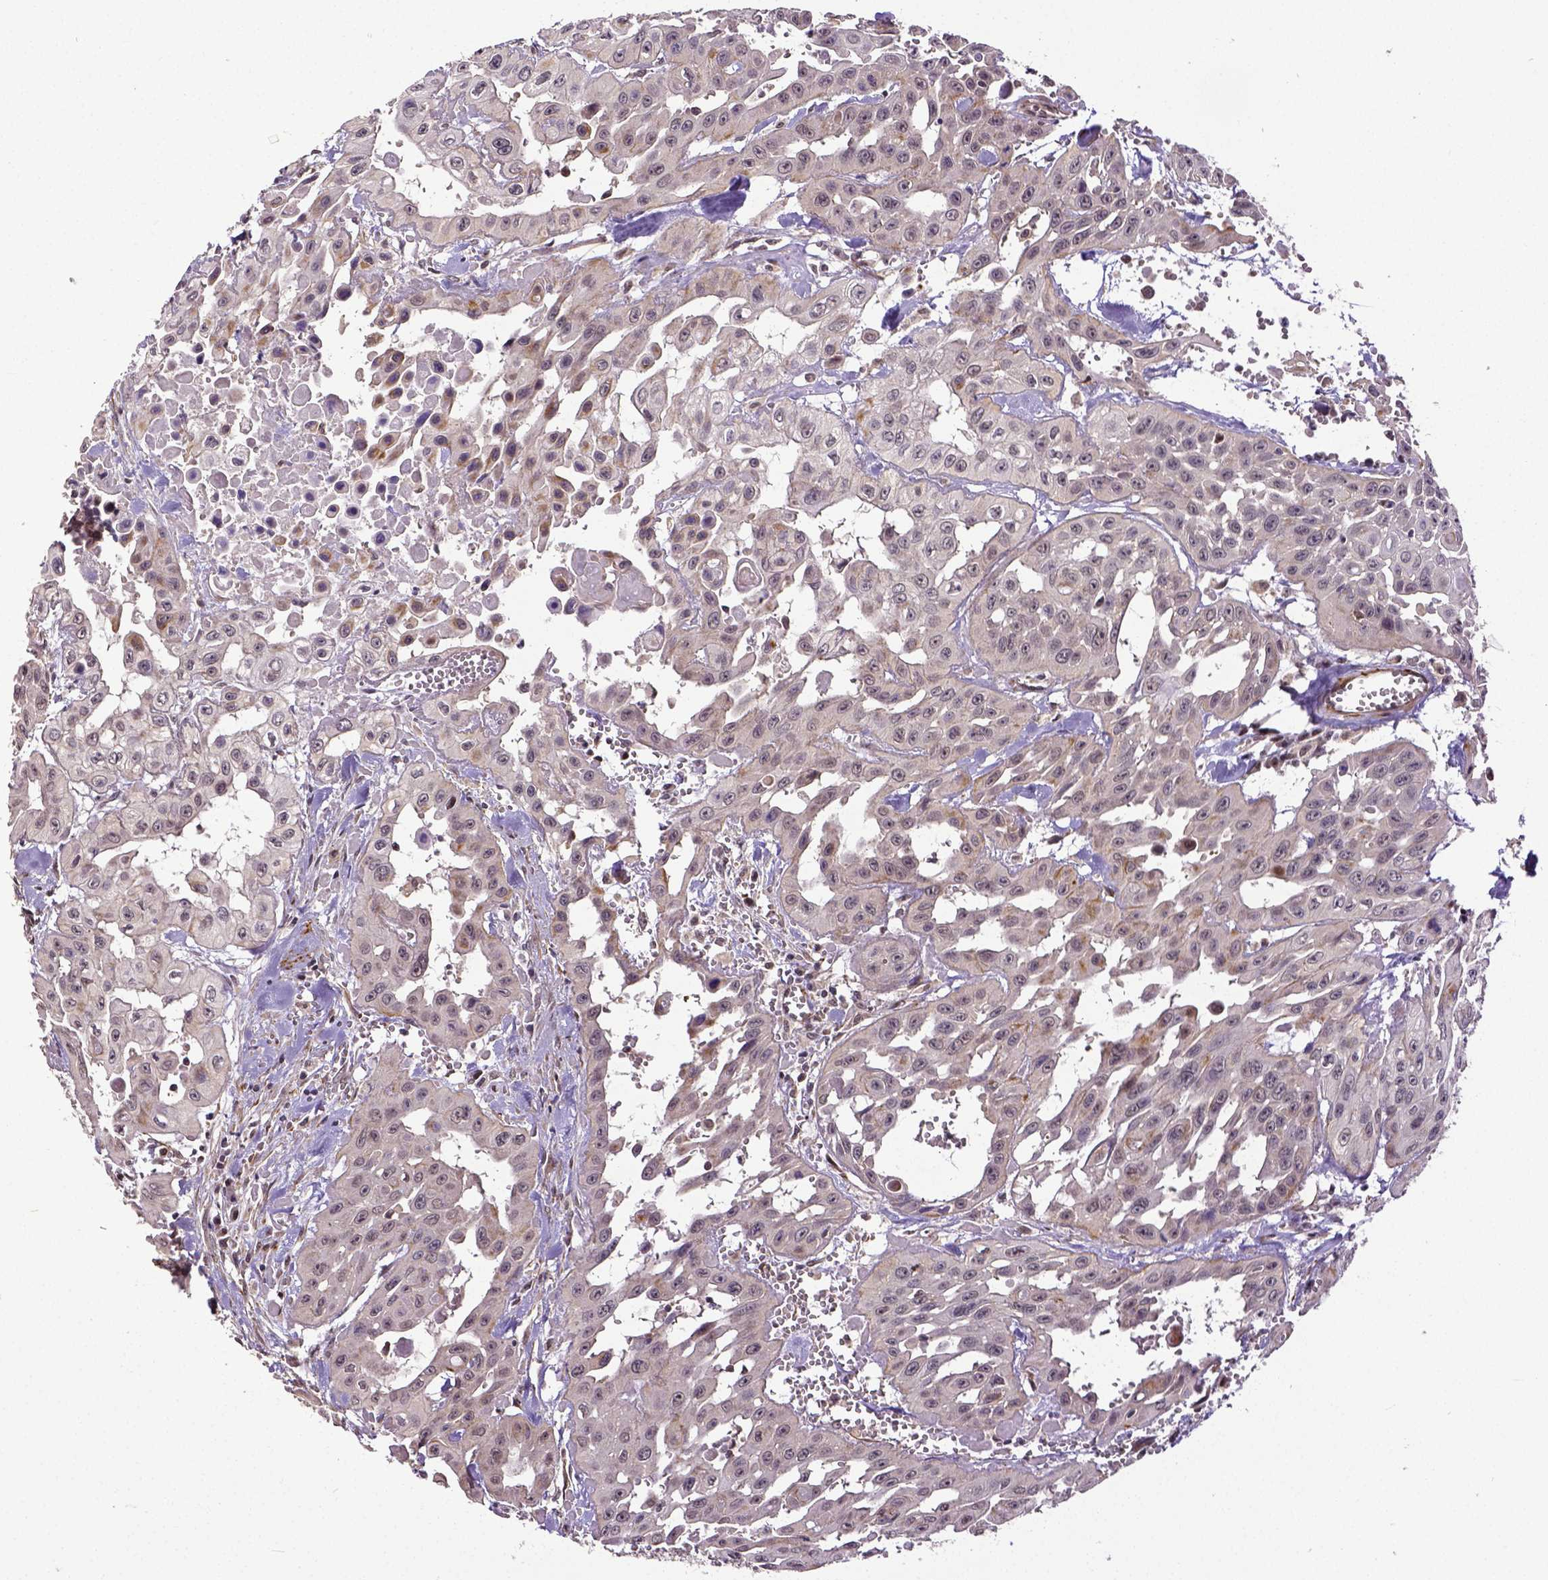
{"staining": {"intensity": "moderate", "quantity": "<25%", "location": "cytoplasmic/membranous"}, "tissue": "head and neck cancer", "cell_type": "Tumor cells", "image_type": "cancer", "snomed": [{"axis": "morphology", "description": "Adenocarcinoma, NOS"}, {"axis": "topography", "description": "Head-Neck"}], "caption": "A high-resolution photomicrograph shows immunohistochemistry staining of head and neck cancer (adenocarcinoma), which exhibits moderate cytoplasmic/membranous positivity in approximately <25% of tumor cells.", "gene": "DICER1", "patient": {"sex": "male", "age": 73}}